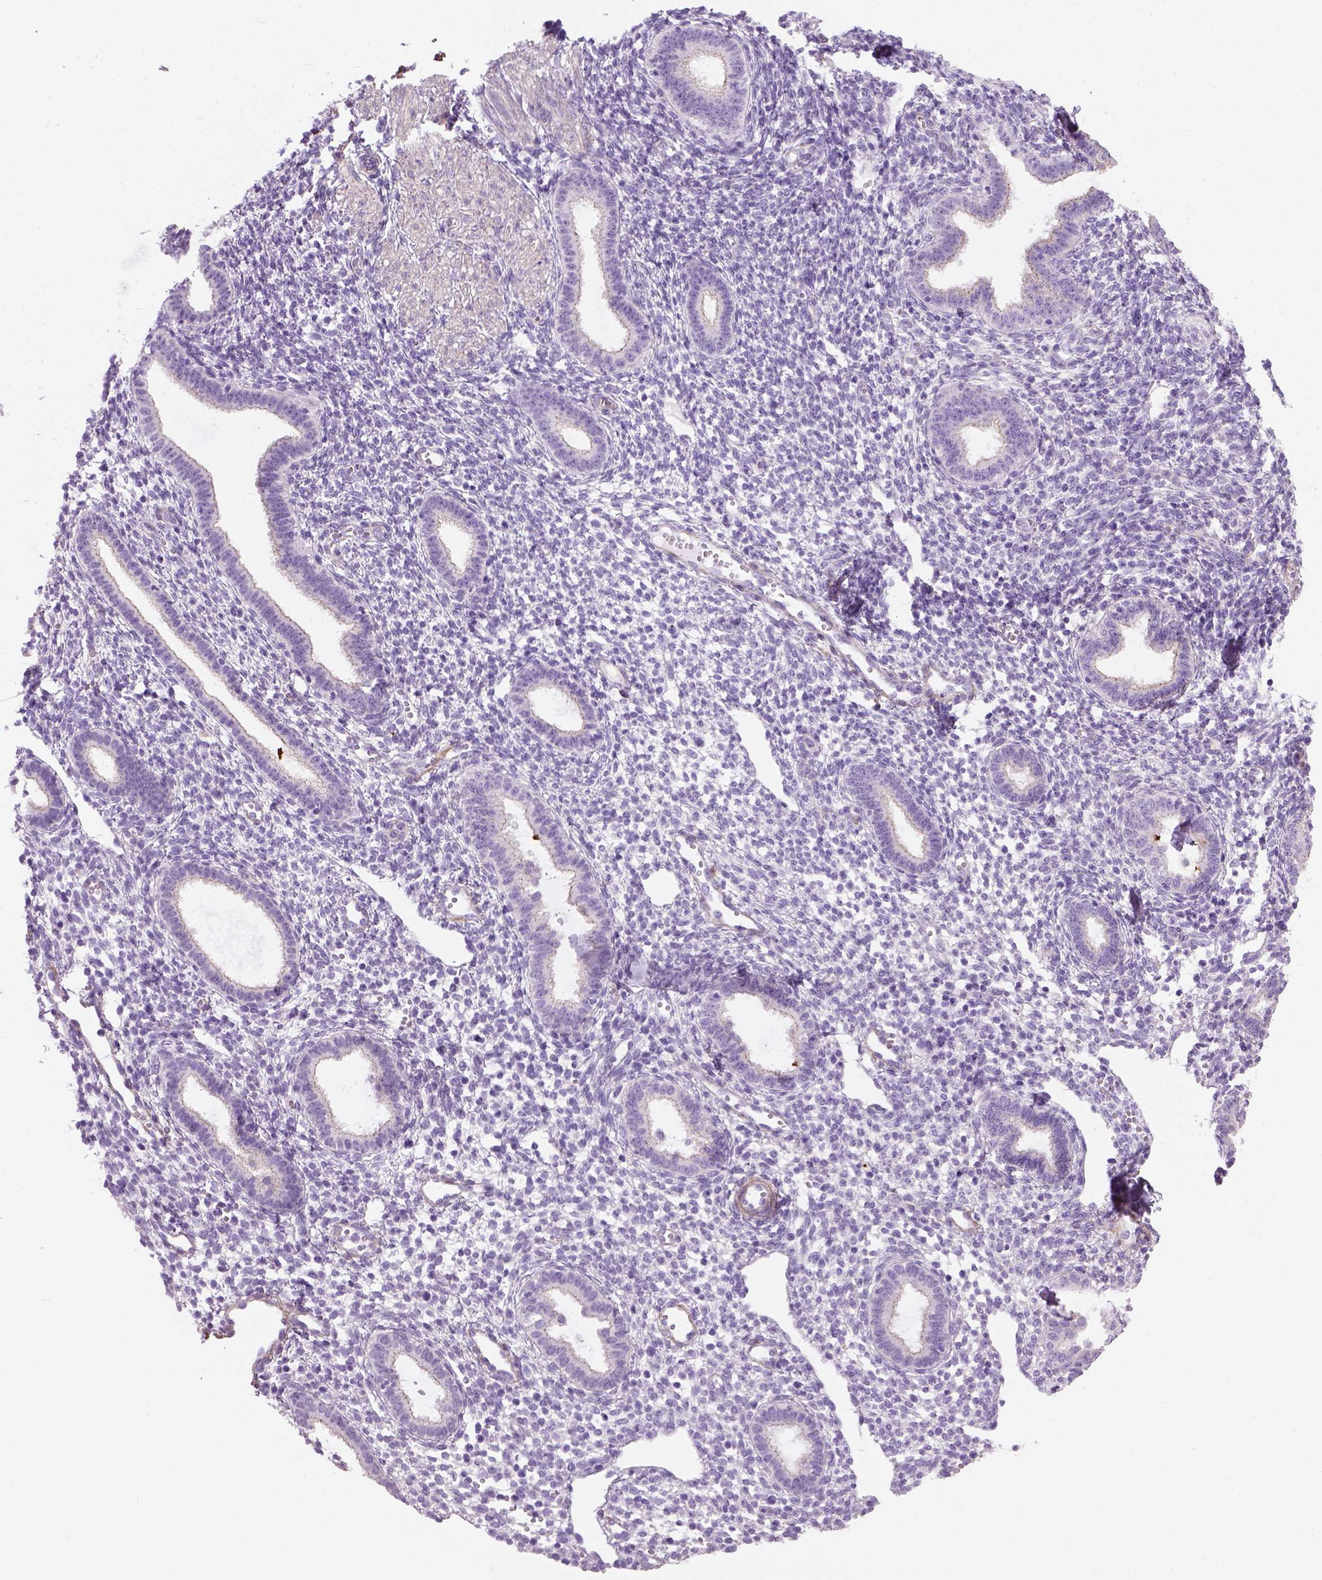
{"staining": {"intensity": "negative", "quantity": "none", "location": "none"}, "tissue": "endometrium", "cell_type": "Cells in endometrial stroma", "image_type": "normal", "snomed": [{"axis": "morphology", "description": "Normal tissue, NOS"}, {"axis": "topography", "description": "Endometrium"}], "caption": "A histopathology image of human endometrium is negative for staining in cells in endometrial stroma. (DAB (3,3'-diaminobenzidine) immunohistochemistry (IHC), high magnification).", "gene": "FAM161A", "patient": {"sex": "female", "age": 36}}